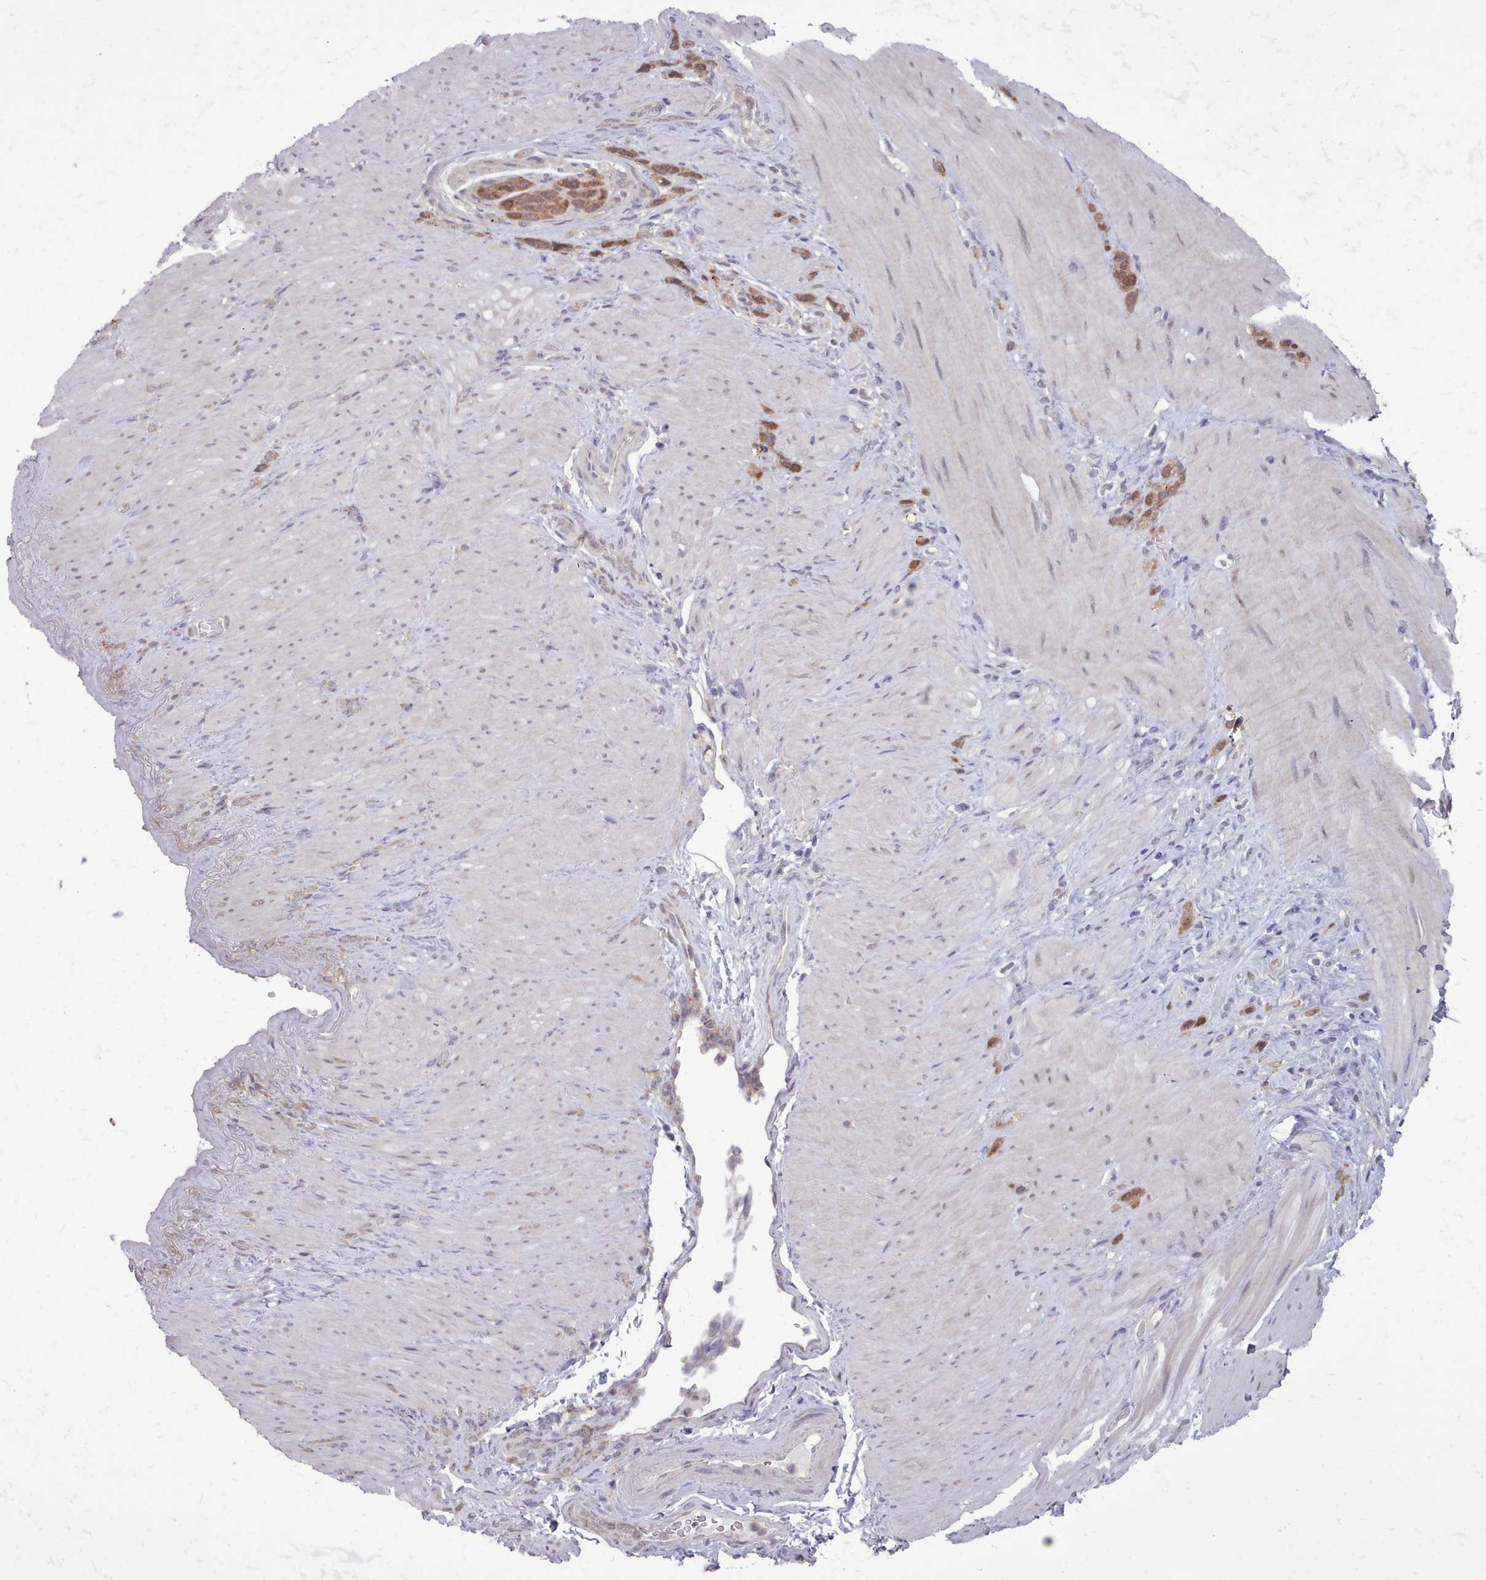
{"staining": {"intensity": "moderate", "quantity": ">75%", "location": "cytoplasmic/membranous,nuclear"}, "tissue": "stomach cancer", "cell_type": "Tumor cells", "image_type": "cancer", "snomed": [{"axis": "morphology", "description": "Adenocarcinoma, NOS"}, {"axis": "topography", "description": "Stomach"}], "caption": "A brown stain labels moderate cytoplasmic/membranous and nuclear positivity of a protein in adenocarcinoma (stomach) tumor cells.", "gene": "AHCY", "patient": {"sex": "female", "age": 65}}